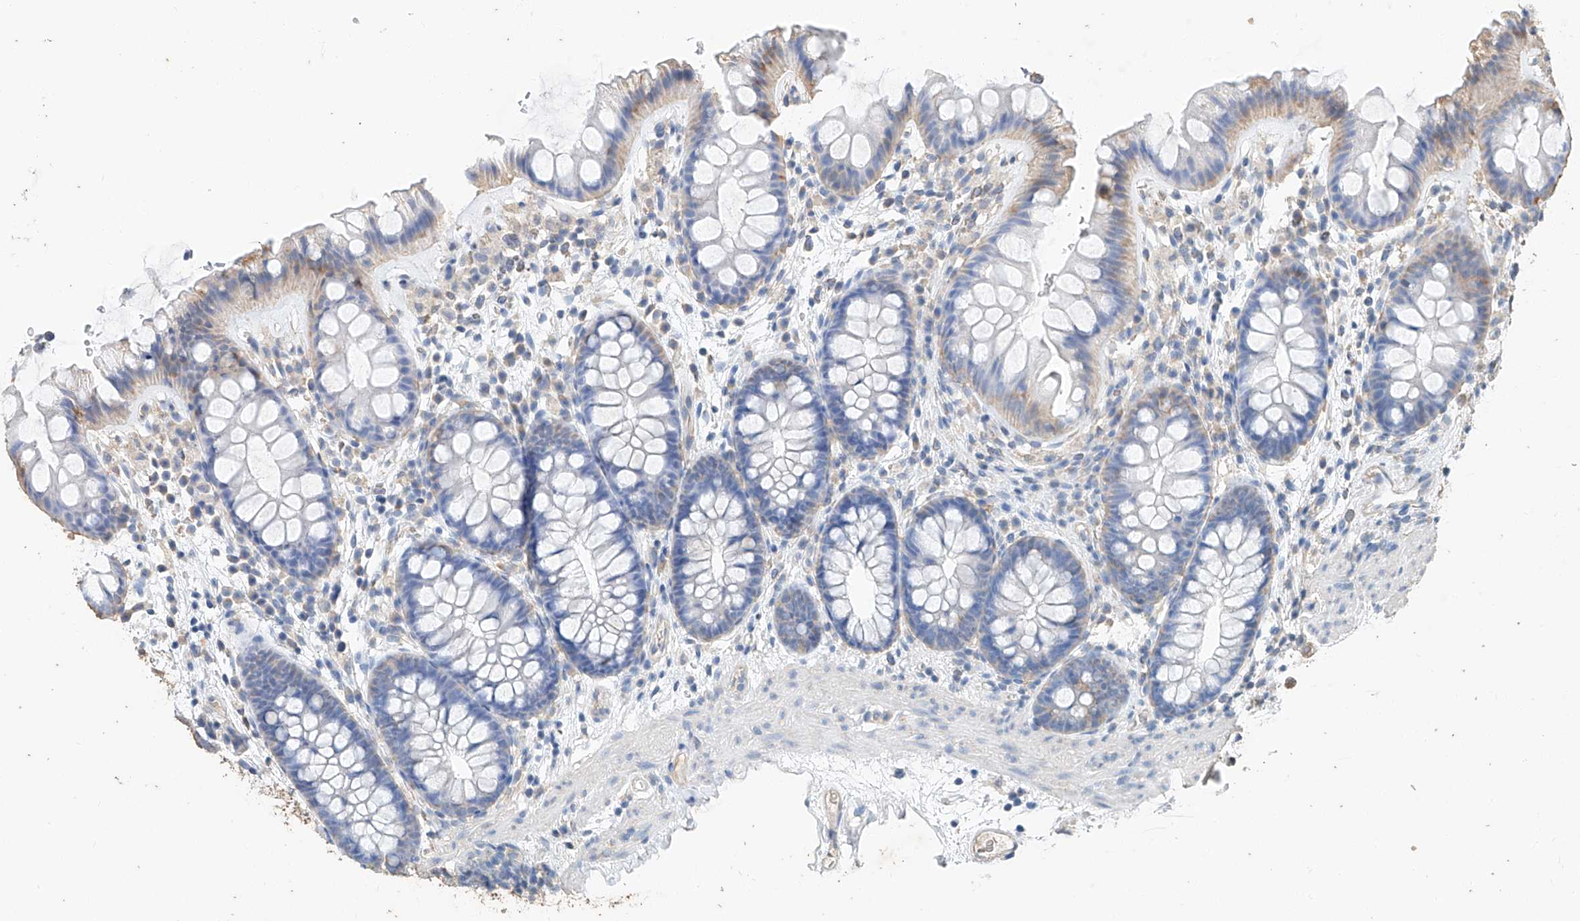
{"staining": {"intensity": "negative", "quantity": "none", "location": "none"}, "tissue": "colon", "cell_type": "Endothelial cells", "image_type": "normal", "snomed": [{"axis": "morphology", "description": "Normal tissue, NOS"}, {"axis": "topography", "description": "Colon"}], "caption": "IHC image of benign colon: human colon stained with DAB (3,3'-diaminobenzidine) shows no significant protein positivity in endothelial cells.", "gene": "CERS4", "patient": {"sex": "female", "age": 62}}